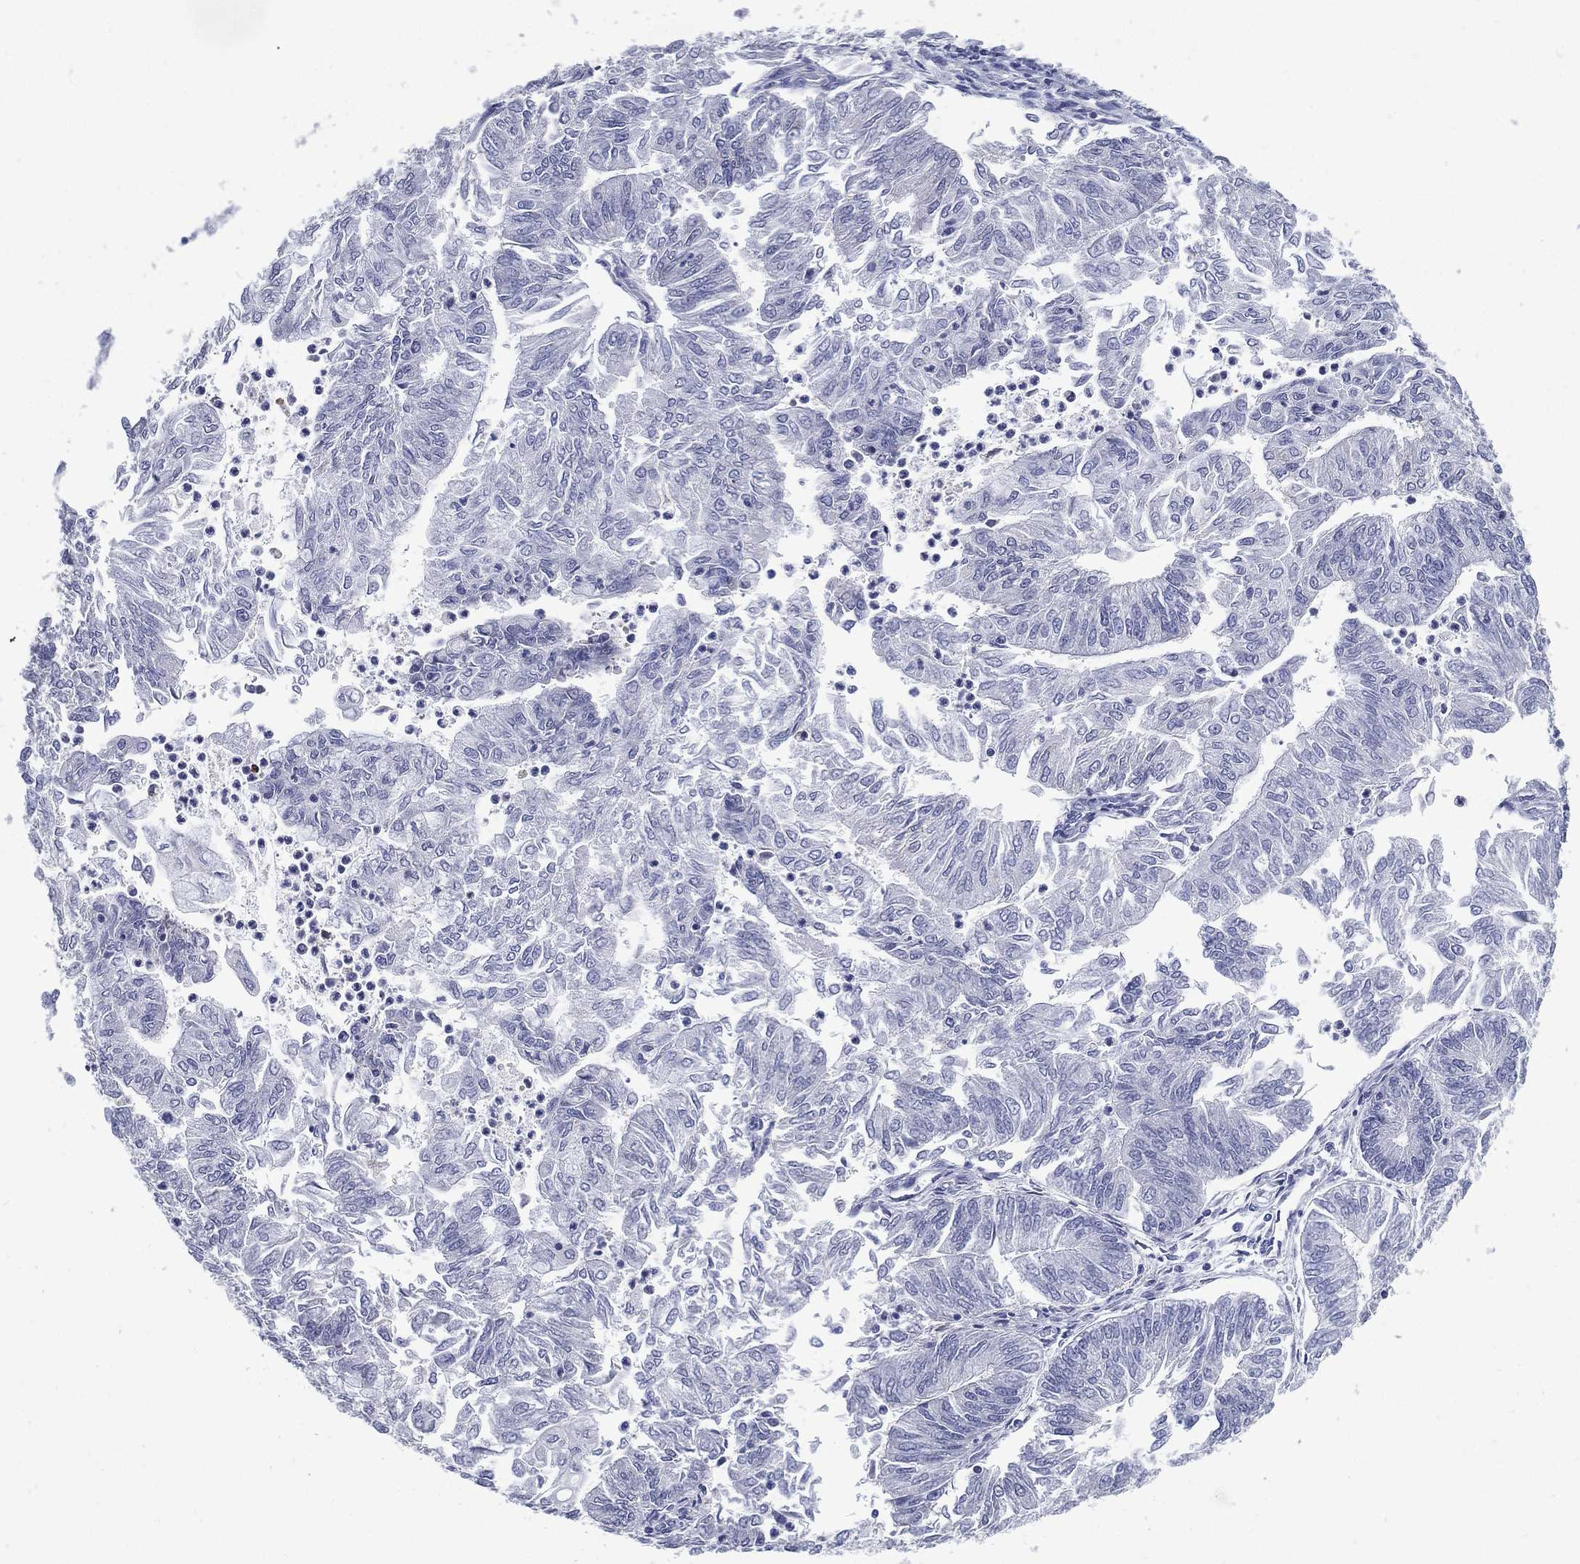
{"staining": {"intensity": "negative", "quantity": "none", "location": "none"}, "tissue": "endometrial cancer", "cell_type": "Tumor cells", "image_type": "cancer", "snomed": [{"axis": "morphology", "description": "Adenocarcinoma, NOS"}, {"axis": "topography", "description": "Endometrium"}], "caption": "Endometrial adenocarcinoma was stained to show a protein in brown. There is no significant expression in tumor cells.", "gene": "C19orf18", "patient": {"sex": "female", "age": 59}}